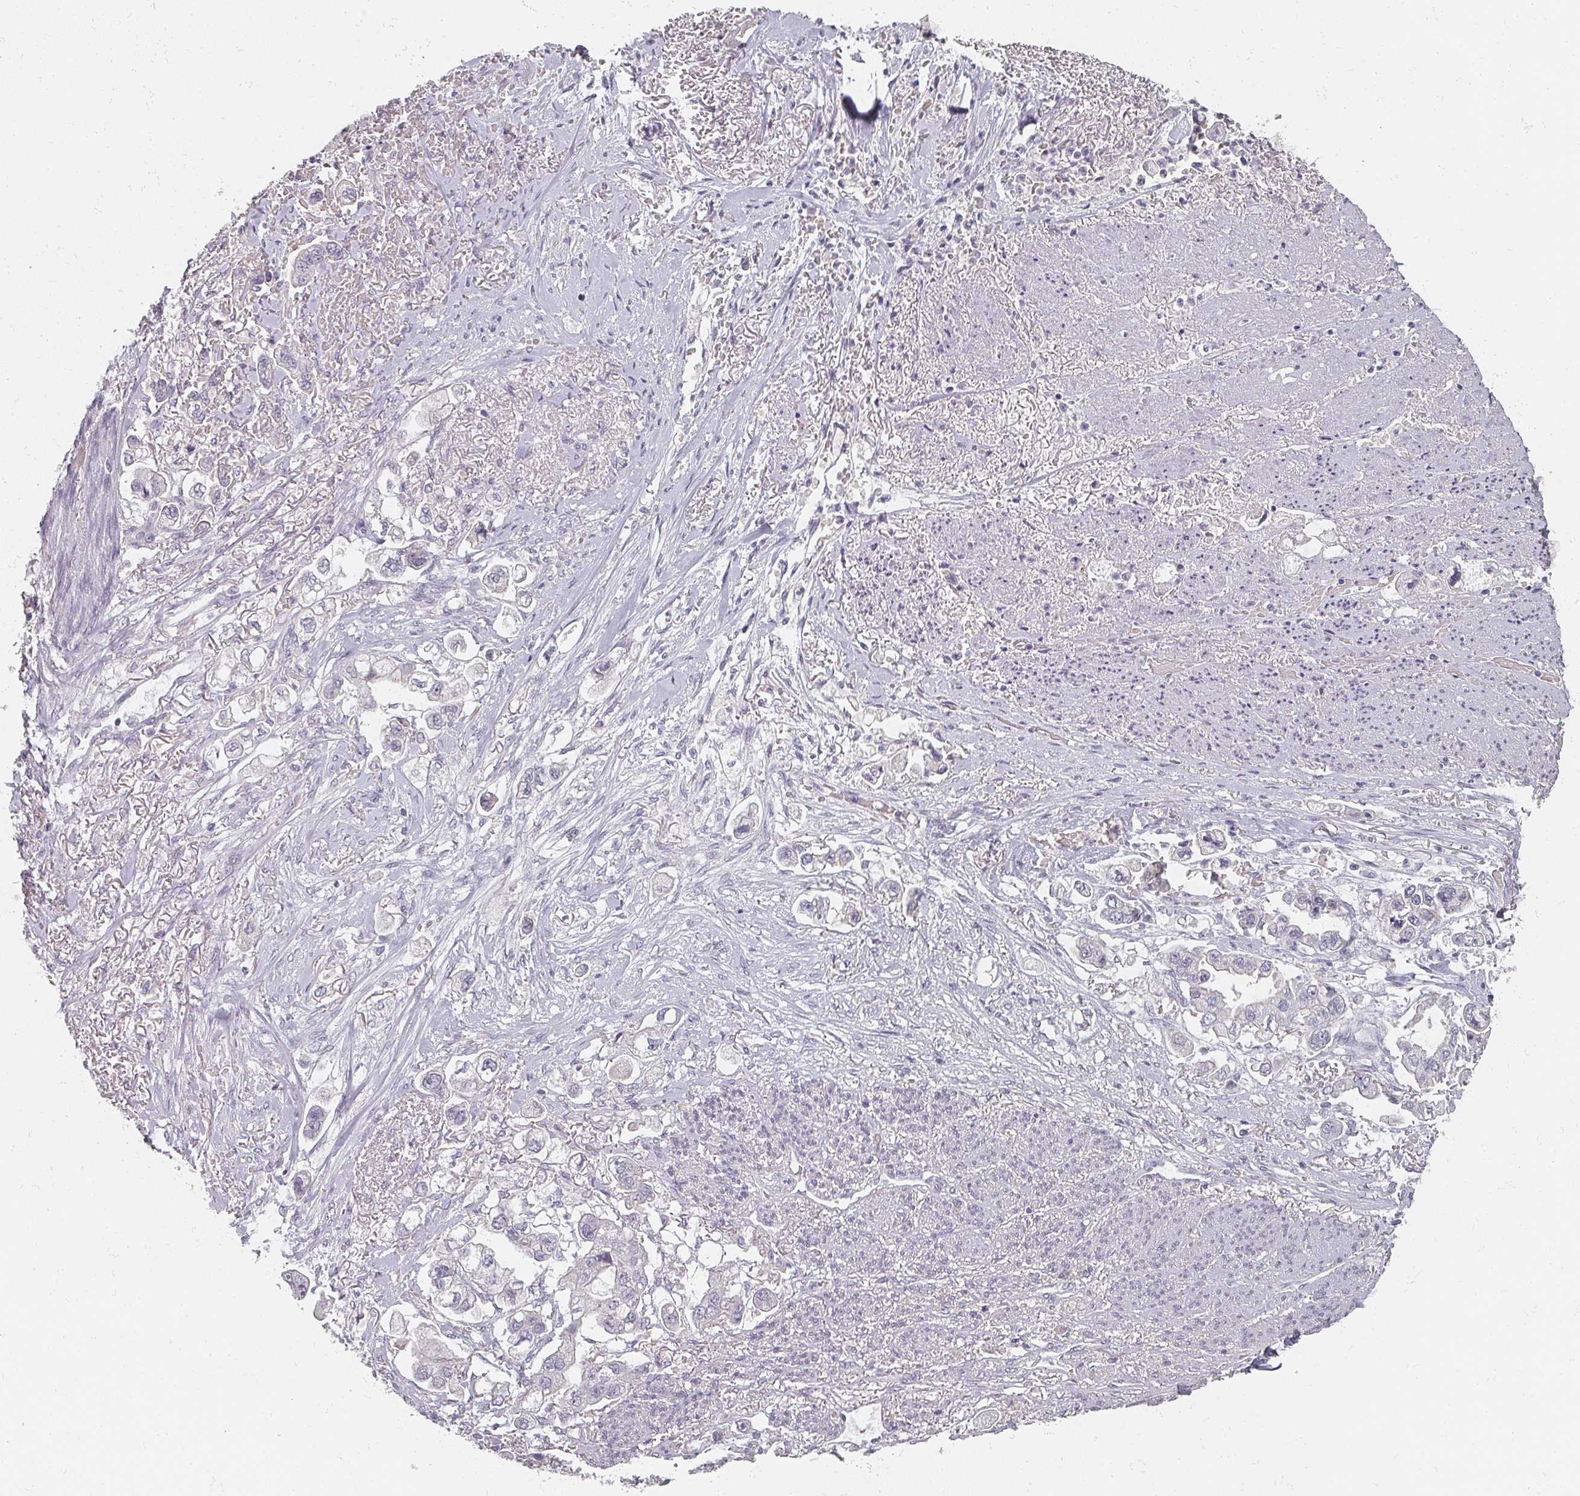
{"staining": {"intensity": "negative", "quantity": "none", "location": "none"}, "tissue": "stomach cancer", "cell_type": "Tumor cells", "image_type": "cancer", "snomed": [{"axis": "morphology", "description": "Adenocarcinoma, NOS"}, {"axis": "topography", "description": "Stomach"}], "caption": "Stomach cancer (adenocarcinoma) was stained to show a protein in brown. There is no significant staining in tumor cells. Brightfield microscopy of IHC stained with DAB (3,3'-diaminobenzidine) (brown) and hematoxylin (blue), captured at high magnification.", "gene": "SHISA2", "patient": {"sex": "male", "age": 62}}